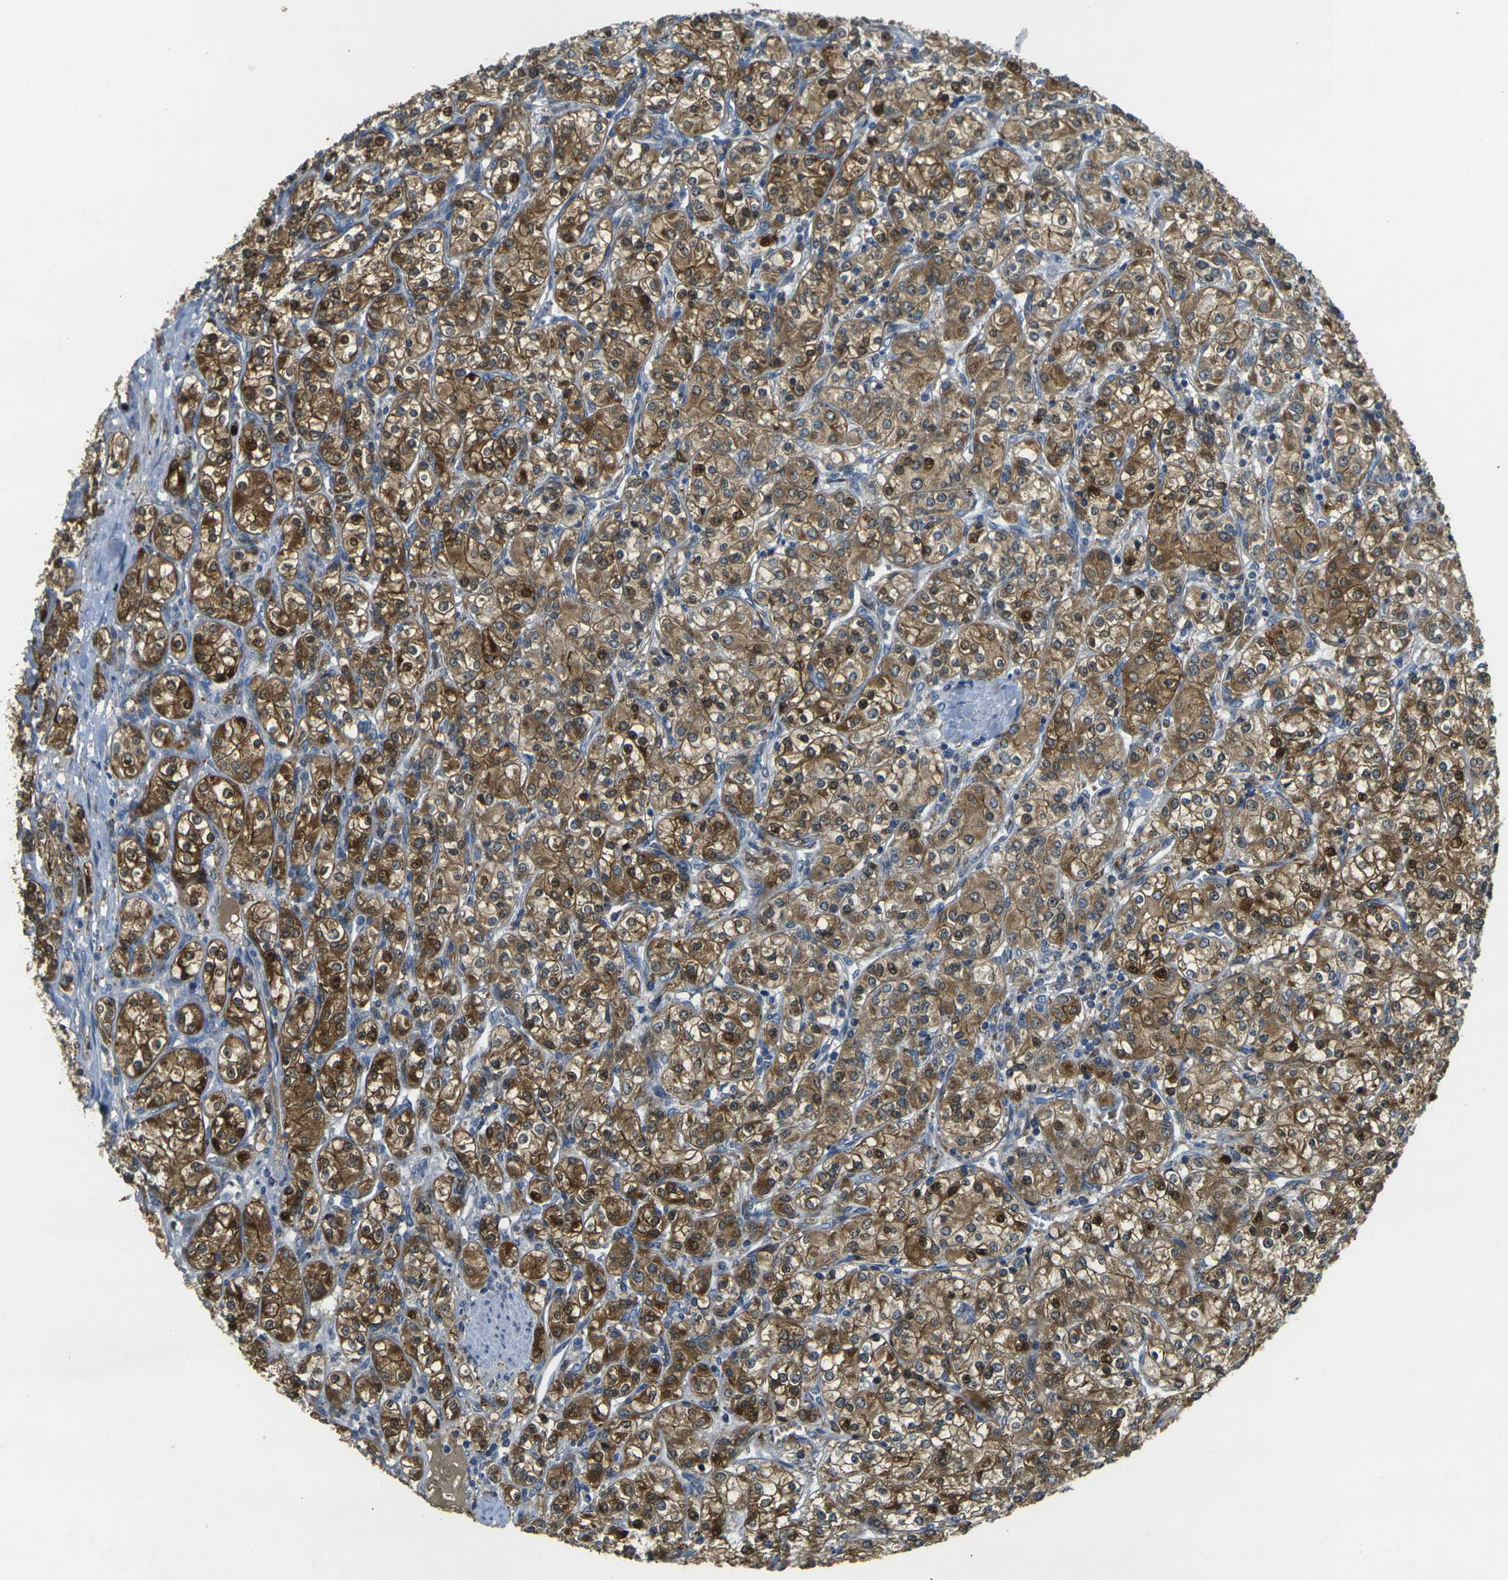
{"staining": {"intensity": "strong", "quantity": "25%-75%", "location": "cytoplasmic/membranous,nuclear"}, "tissue": "renal cancer", "cell_type": "Tumor cells", "image_type": "cancer", "snomed": [{"axis": "morphology", "description": "Adenocarcinoma, NOS"}, {"axis": "topography", "description": "Kidney"}], "caption": "Strong cytoplasmic/membranous and nuclear staining is seen in approximately 25%-75% of tumor cells in renal cancer.", "gene": "PIGL", "patient": {"sex": "male", "age": 77}}